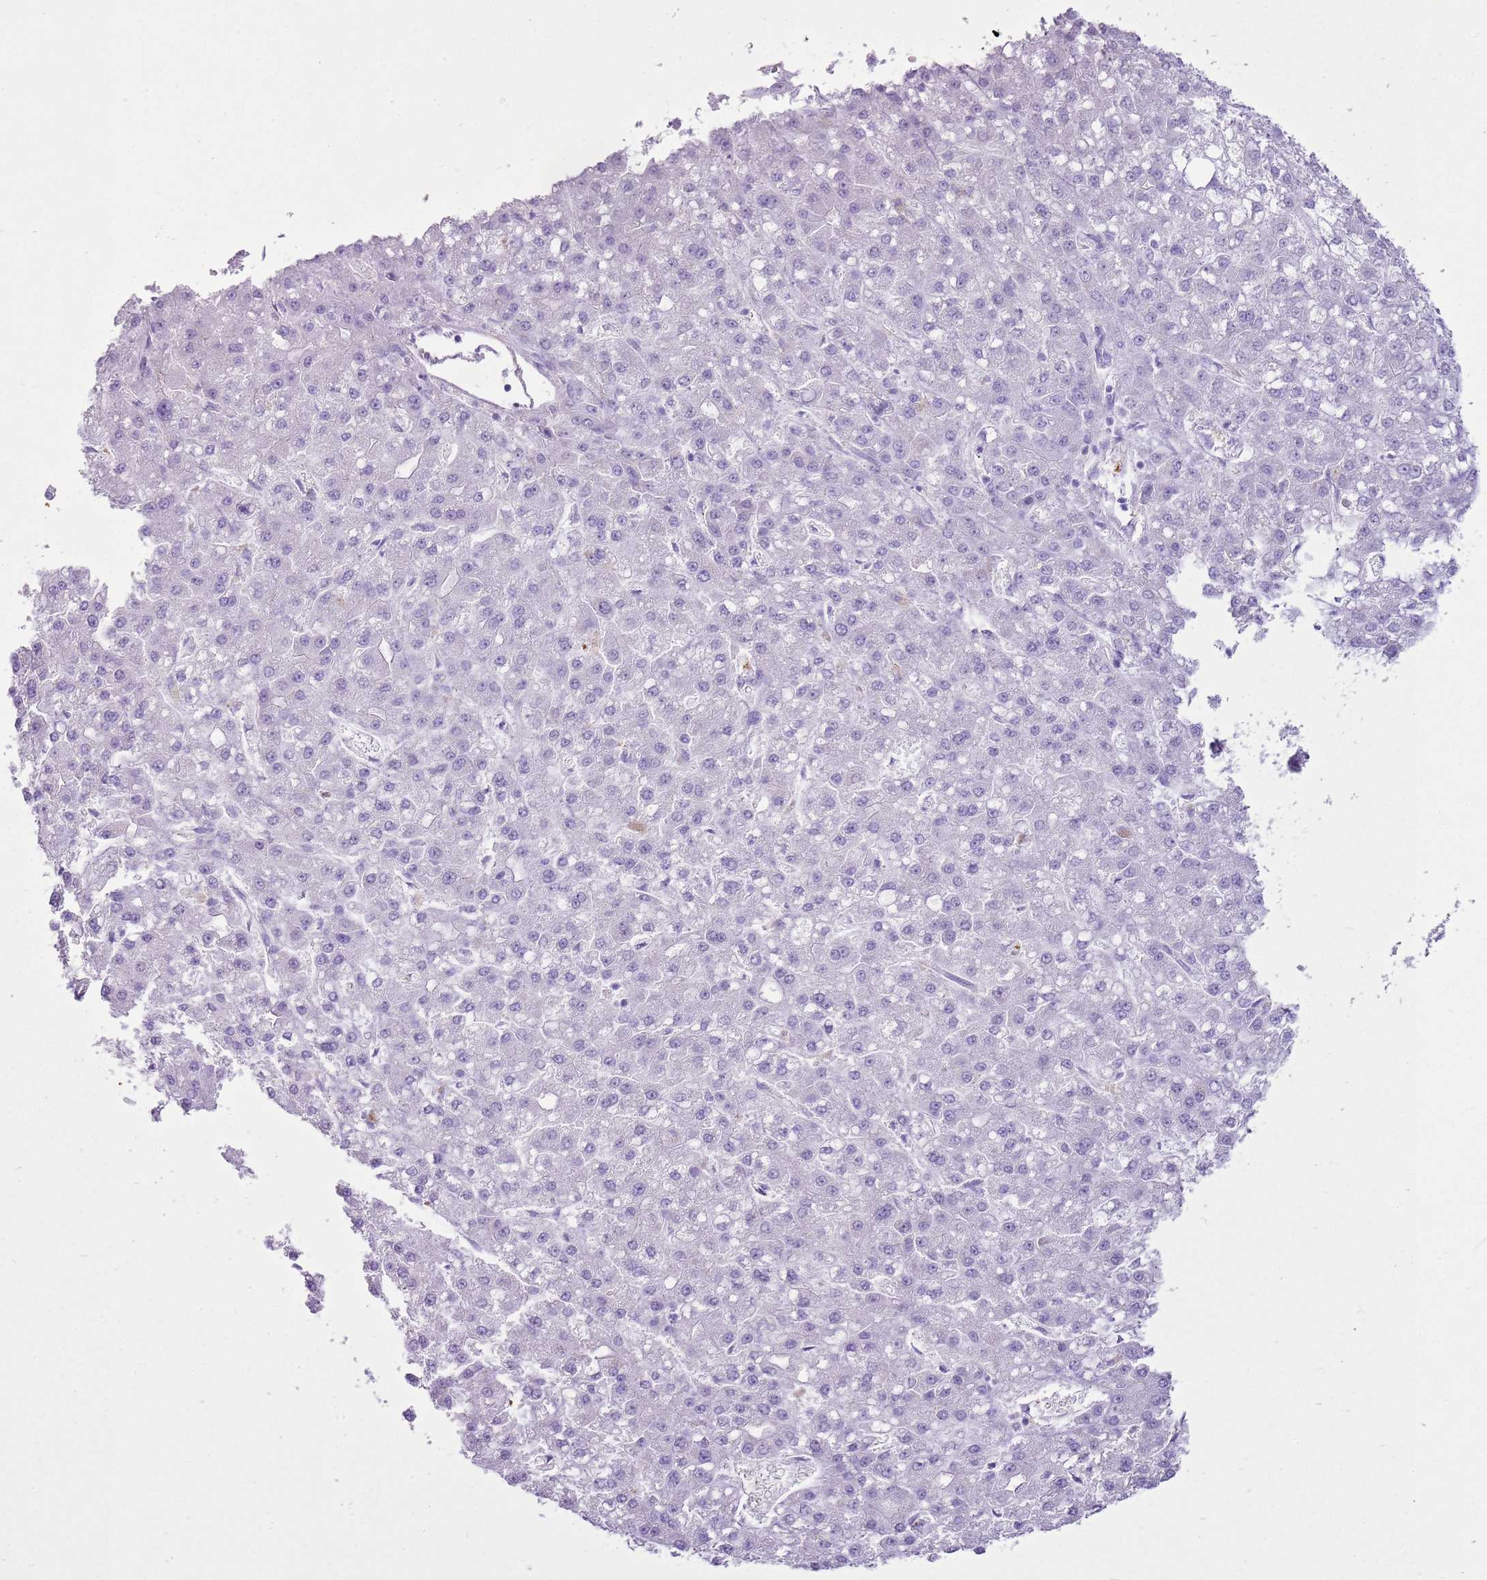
{"staining": {"intensity": "negative", "quantity": "none", "location": "none"}, "tissue": "liver cancer", "cell_type": "Tumor cells", "image_type": "cancer", "snomed": [{"axis": "morphology", "description": "Carcinoma, Hepatocellular, NOS"}, {"axis": "topography", "description": "Liver"}], "caption": "This is a photomicrograph of immunohistochemistry staining of hepatocellular carcinoma (liver), which shows no positivity in tumor cells.", "gene": "SNX21", "patient": {"sex": "male", "age": 67}}